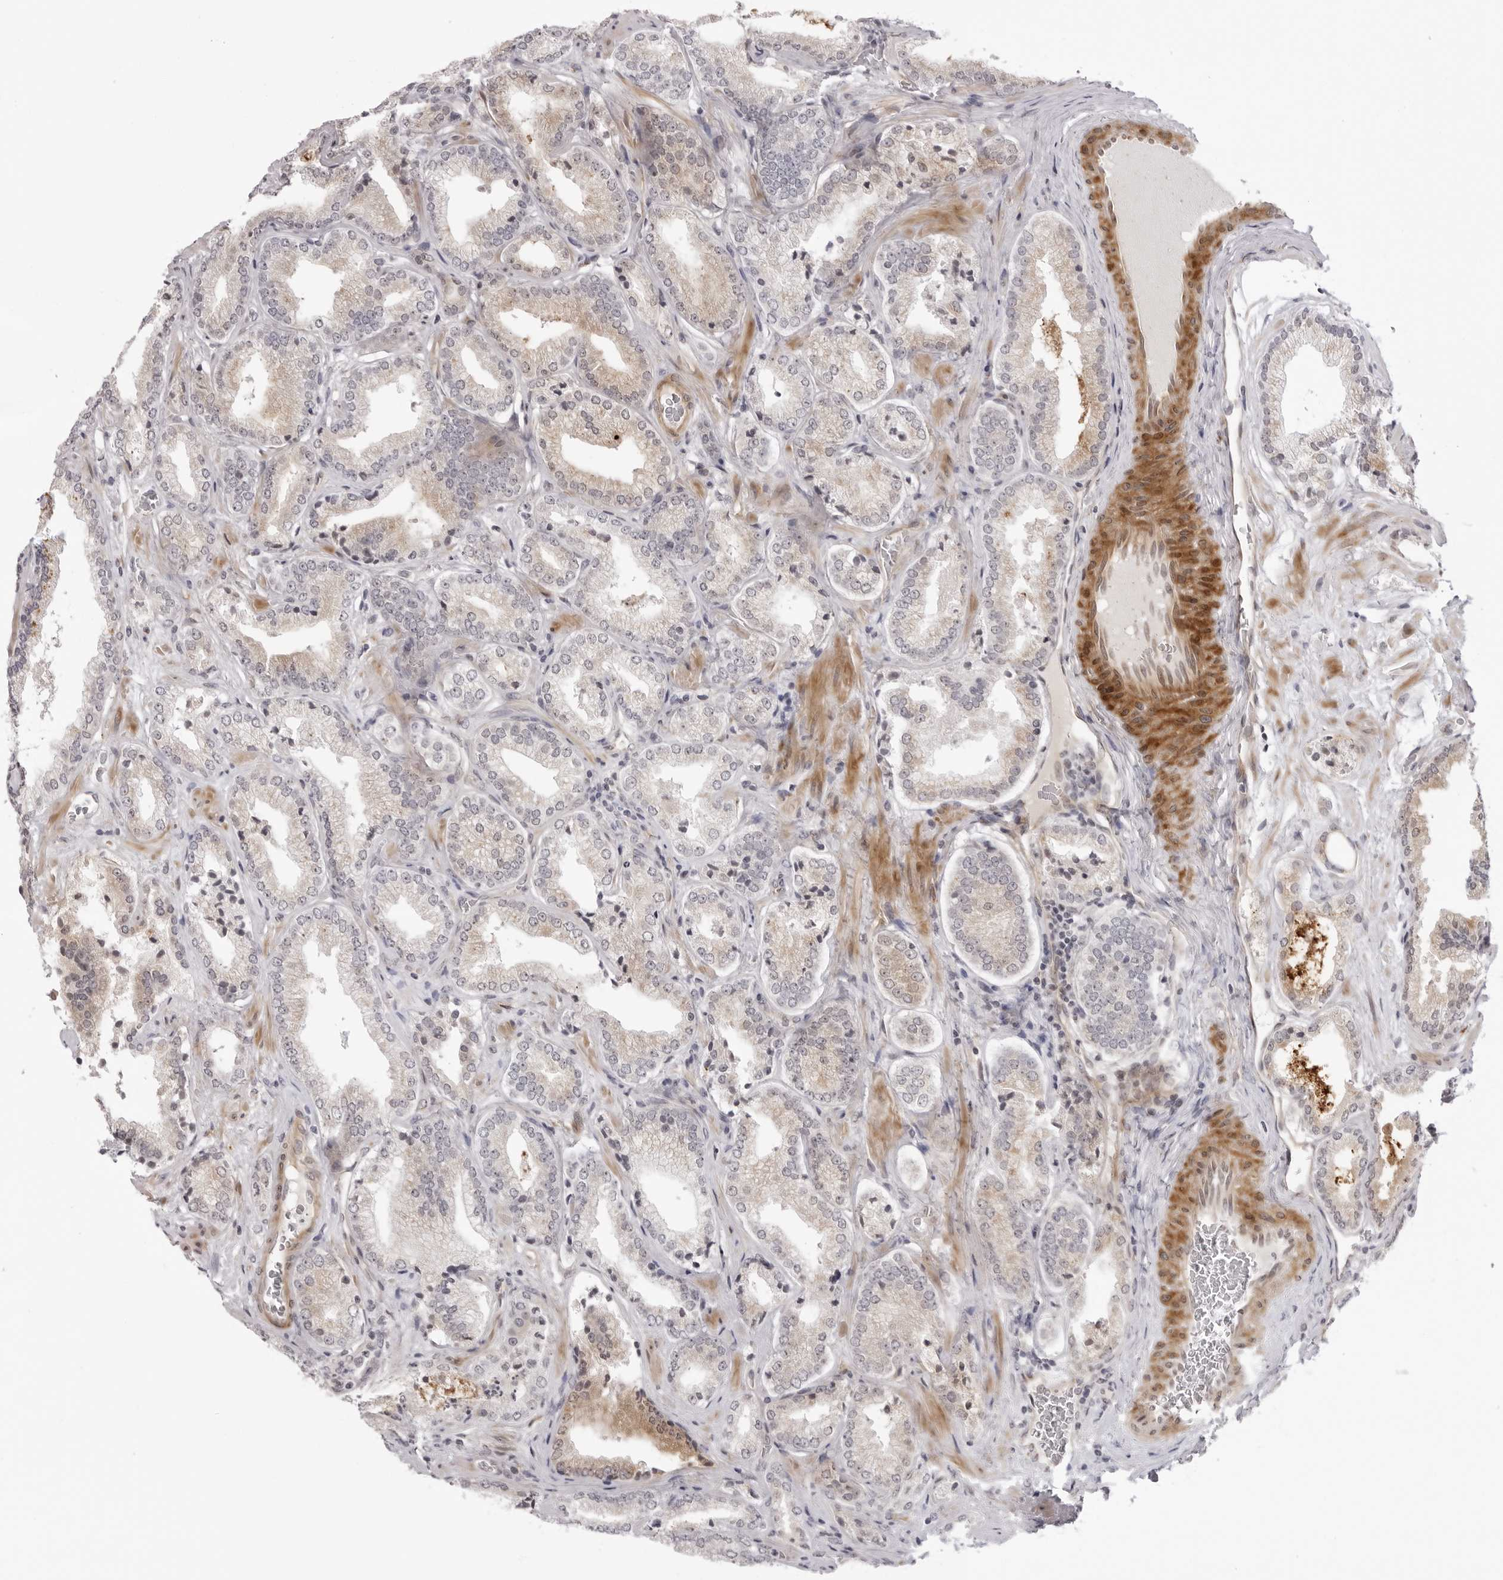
{"staining": {"intensity": "weak", "quantity": "25%-75%", "location": "cytoplasmic/membranous"}, "tissue": "prostate cancer", "cell_type": "Tumor cells", "image_type": "cancer", "snomed": [{"axis": "morphology", "description": "Adenocarcinoma, Low grade"}, {"axis": "topography", "description": "Prostate"}], "caption": "Immunohistochemical staining of human prostate cancer shows weak cytoplasmic/membranous protein staining in about 25%-75% of tumor cells. (Brightfield microscopy of DAB IHC at high magnification).", "gene": "SUGCT", "patient": {"sex": "male", "age": 62}}